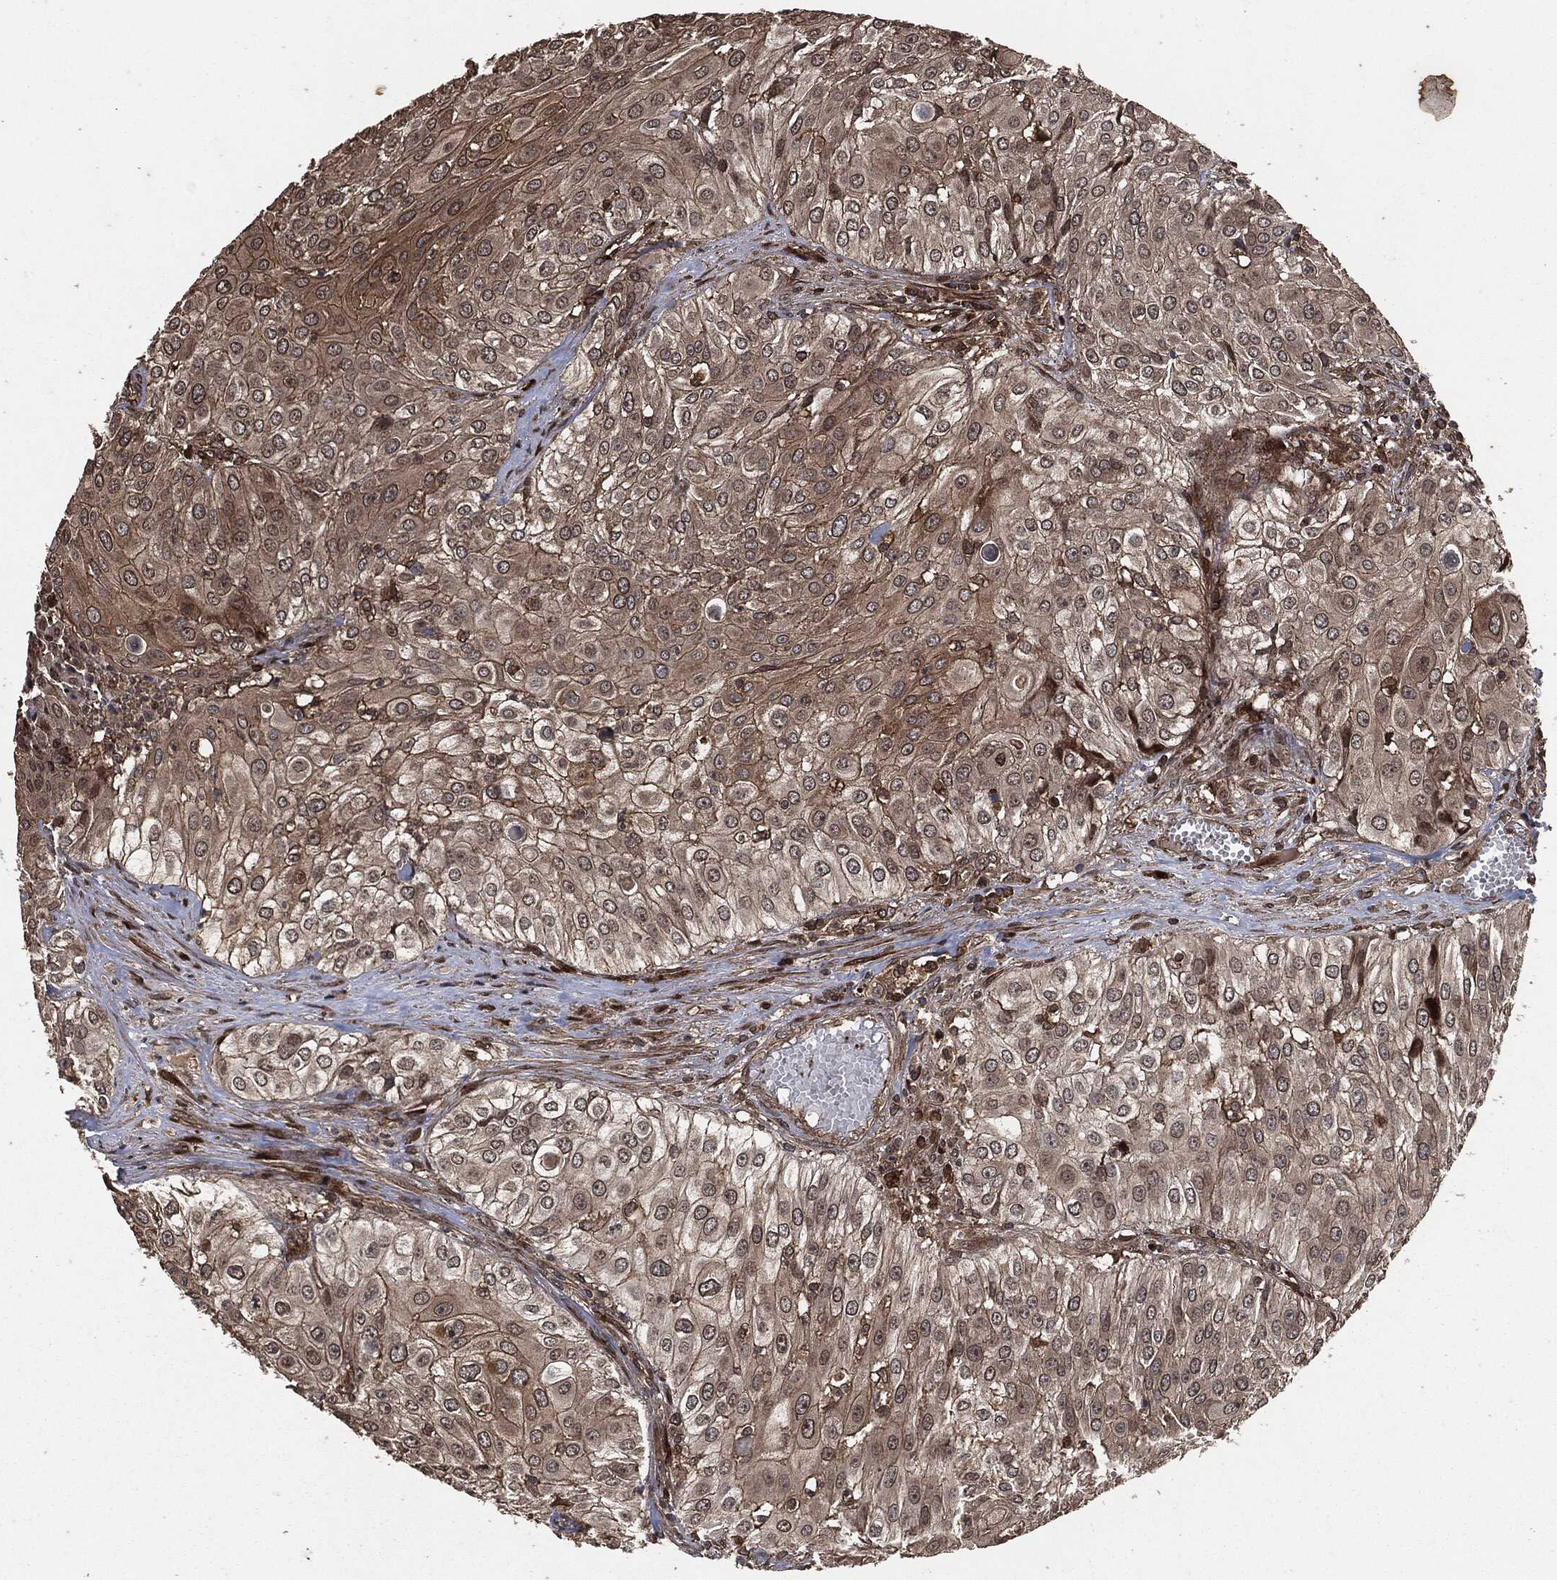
{"staining": {"intensity": "moderate", "quantity": "25%-75%", "location": "cytoplasmic/membranous"}, "tissue": "urothelial cancer", "cell_type": "Tumor cells", "image_type": "cancer", "snomed": [{"axis": "morphology", "description": "Urothelial carcinoma, High grade"}, {"axis": "topography", "description": "Urinary bladder"}], "caption": "The immunohistochemical stain shows moderate cytoplasmic/membranous positivity in tumor cells of urothelial cancer tissue.", "gene": "IFIT1", "patient": {"sex": "female", "age": 79}}